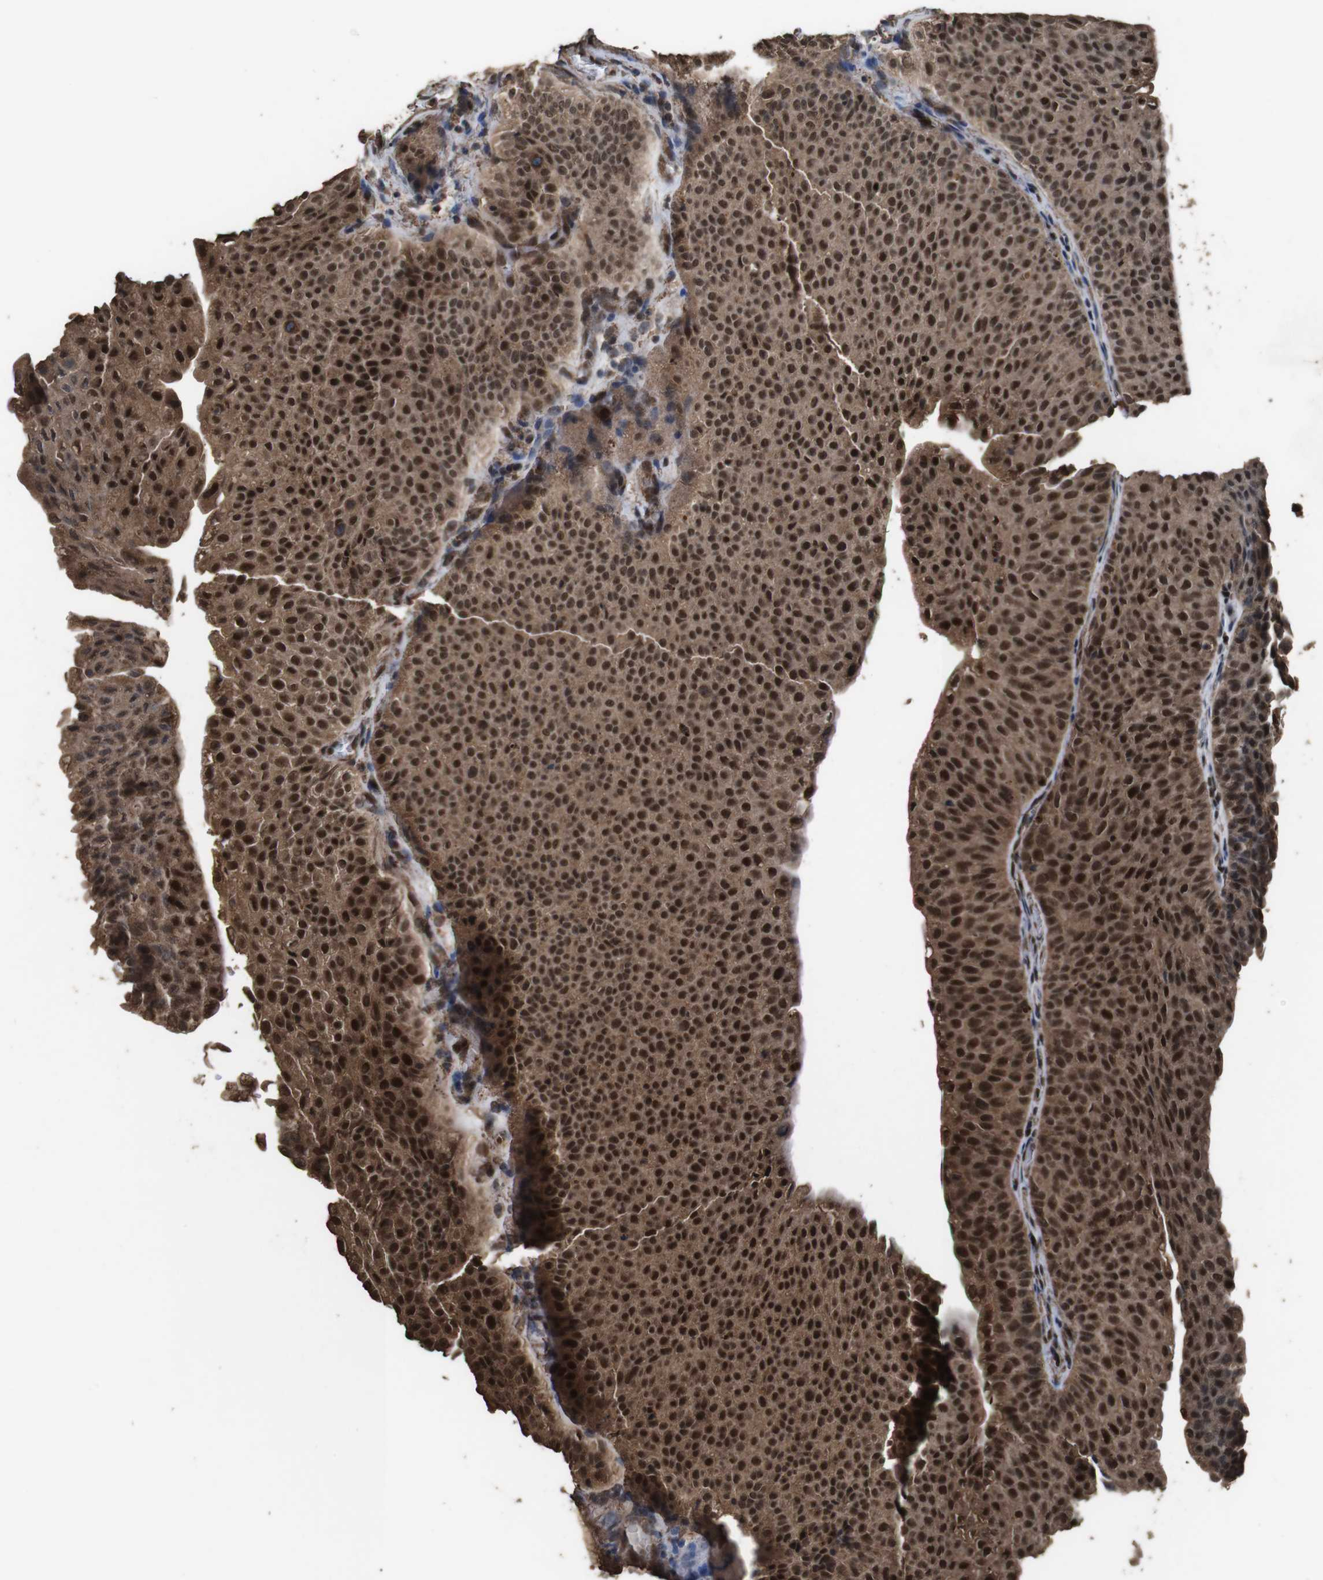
{"staining": {"intensity": "strong", "quantity": ">75%", "location": "cytoplasmic/membranous,nuclear"}, "tissue": "urothelial cancer", "cell_type": "Tumor cells", "image_type": "cancer", "snomed": [{"axis": "morphology", "description": "Urothelial carcinoma, Low grade"}, {"axis": "topography", "description": "Urinary bladder"}], "caption": "The immunohistochemical stain shows strong cytoplasmic/membranous and nuclear positivity in tumor cells of urothelial carcinoma (low-grade) tissue.", "gene": "RRAS2", "patient": {"sex": "male", "age": 78}}